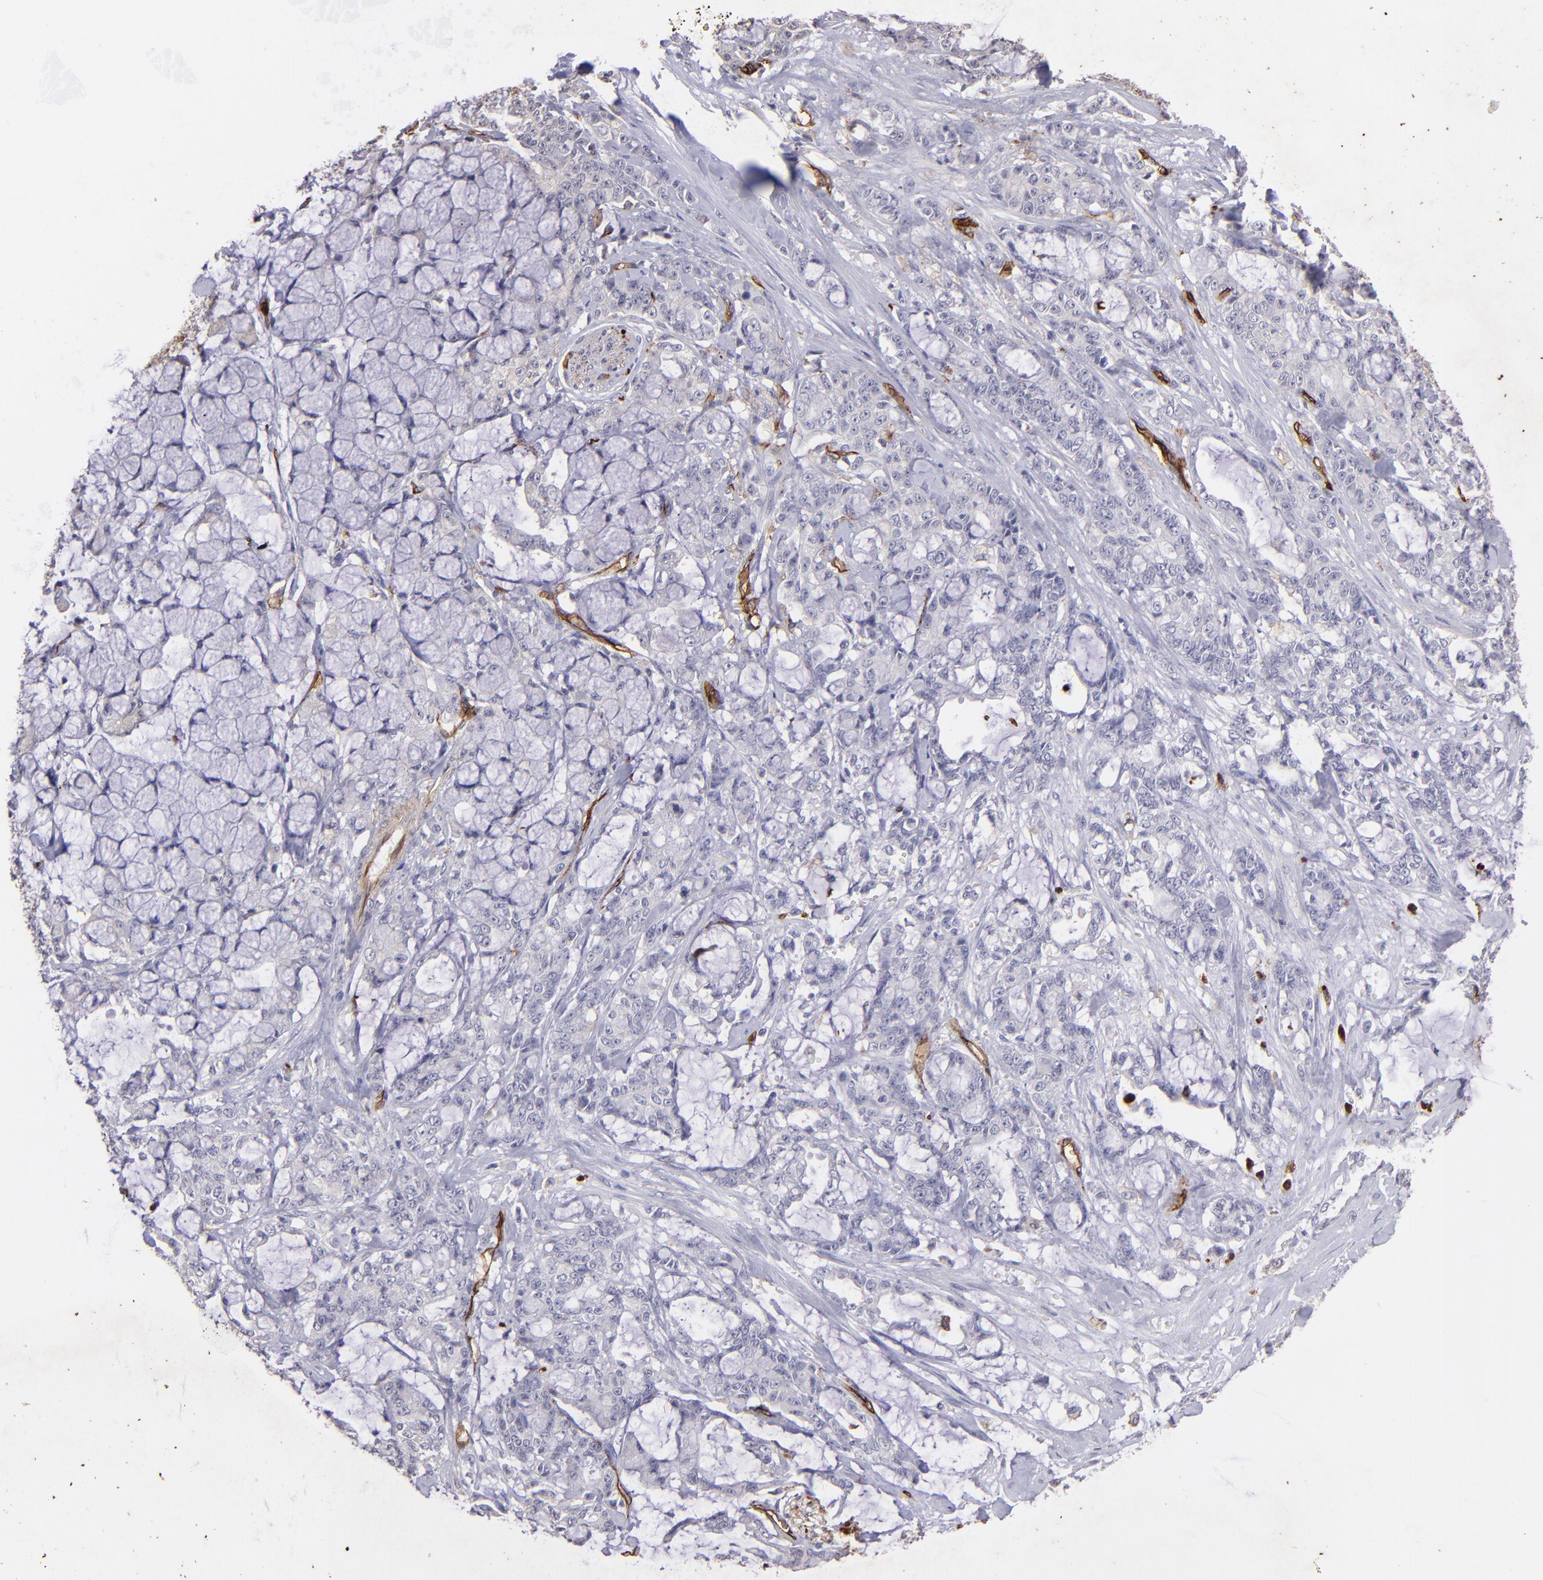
{"staining": {"intensity": "negative", "quantity": "none", "location": "none"}, "tissue": "pancreatic cancer", "cell_type": "Tumor cells", "image_type": "cancer", "snomed": [{"axis": "morphology", "description": "Adenocarcinoma, NOS"}, {"axis": "topography", "description": "Pancreas"}], "caption": "Tumor cells are negative for protein expression in human pancreatic cancer.", "gene": "DYSF", "patient": {"sex": "female", "age": 73}}